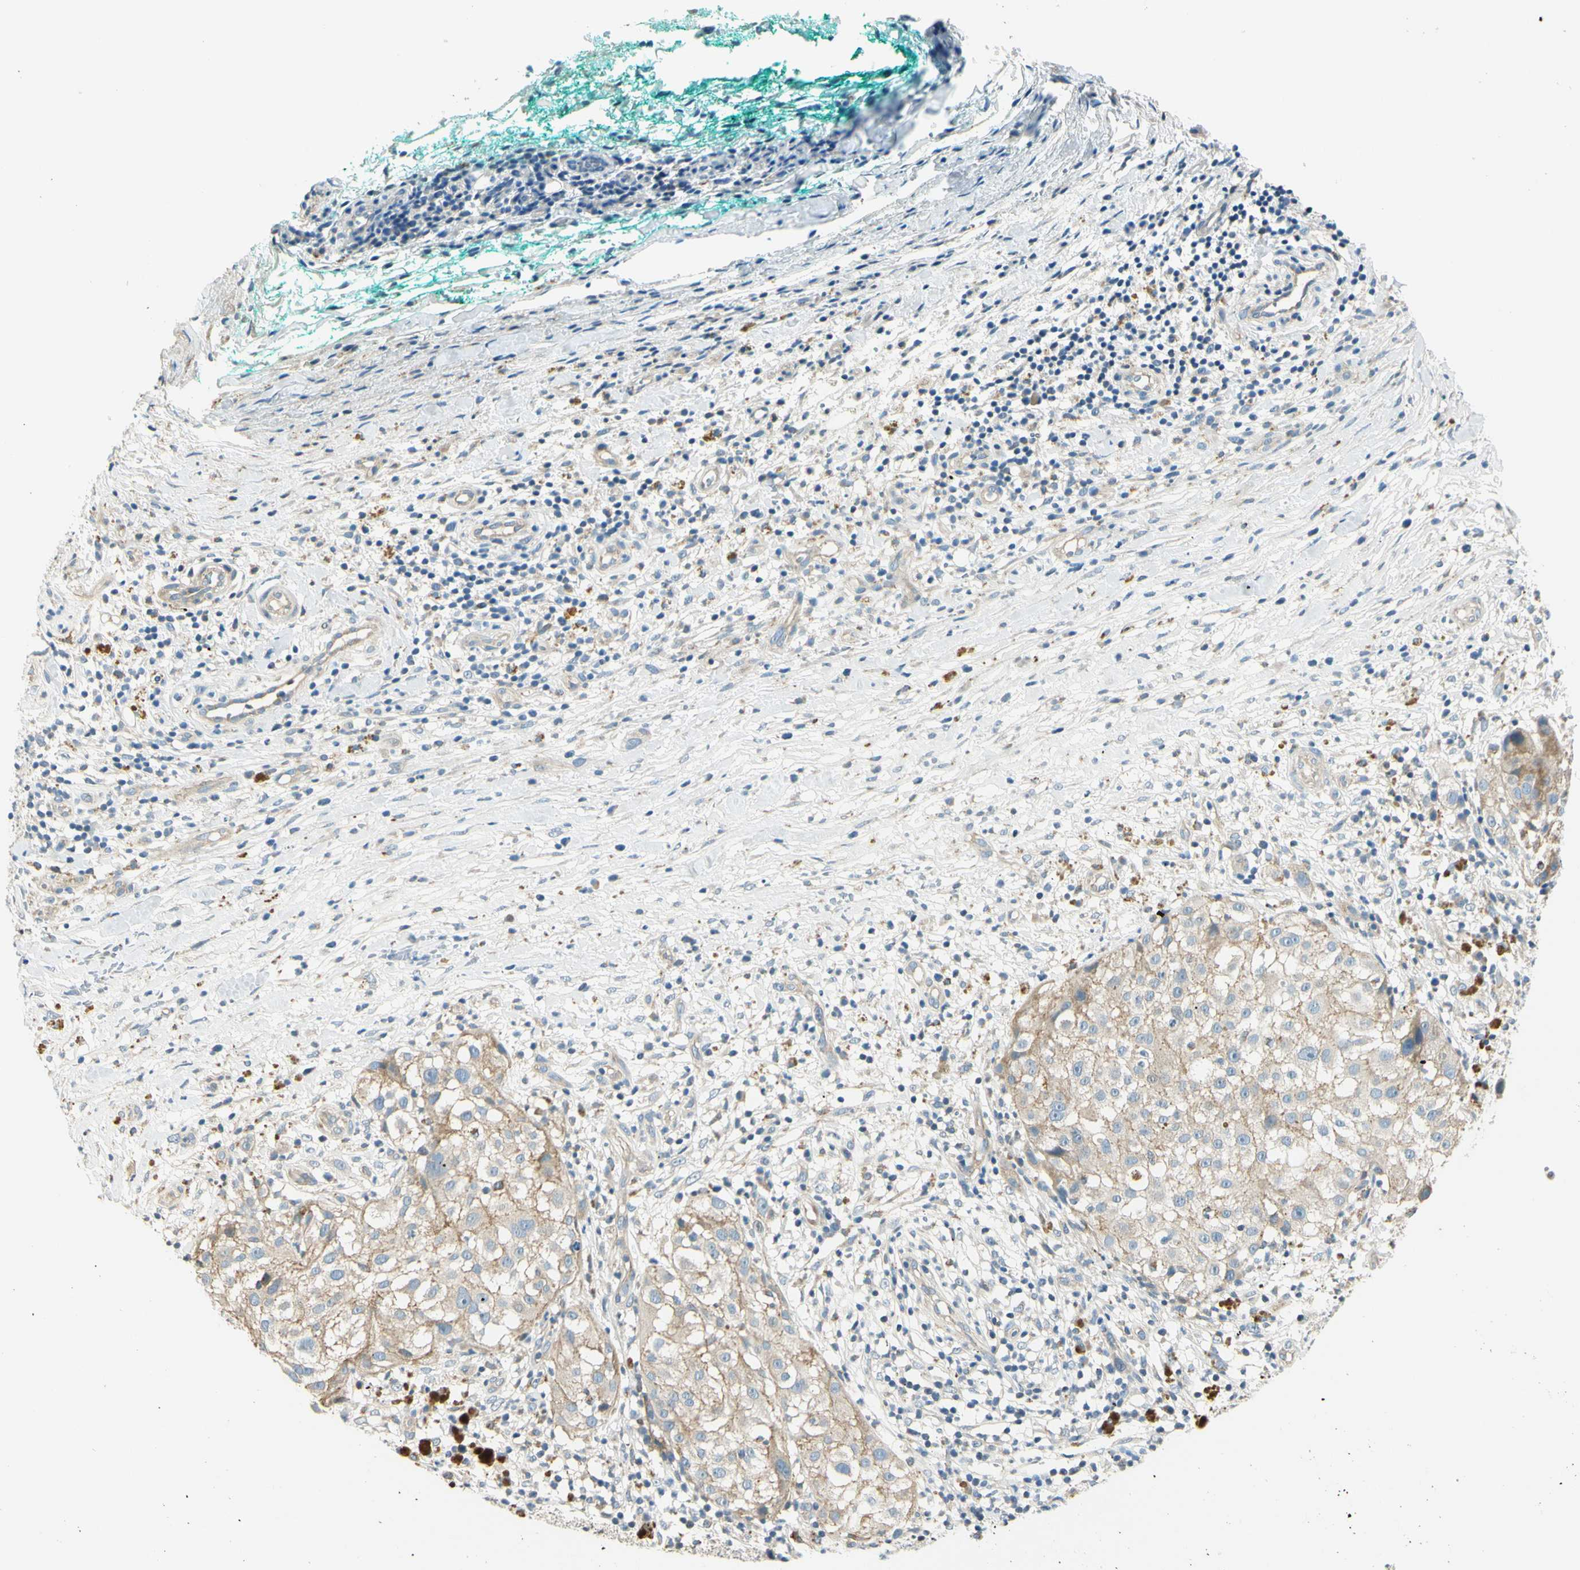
{"staining": {"intensity": "weak", "quantity": ">75%", "location": "cytoplasmic/membranous"}, "tissue": "melanoma", "cell_type": "Tumor cells", "image_type": "cancer", "snomed": [{"axis": "morphology", "description": "Necrosis, NOS"}, {"axis": "morphology", "description": "Malignant melanoma, NOS"}, {"axis": "topography", "description": "Skin"}], "caption": "Immunohistochemical staining of human melanoma demonstrates weak cytoplasmic/membranous protein expression in approximately >75% of tumor cells.", "gene": "LAMA3", "patient": {"sex": "female", "age": 87}}